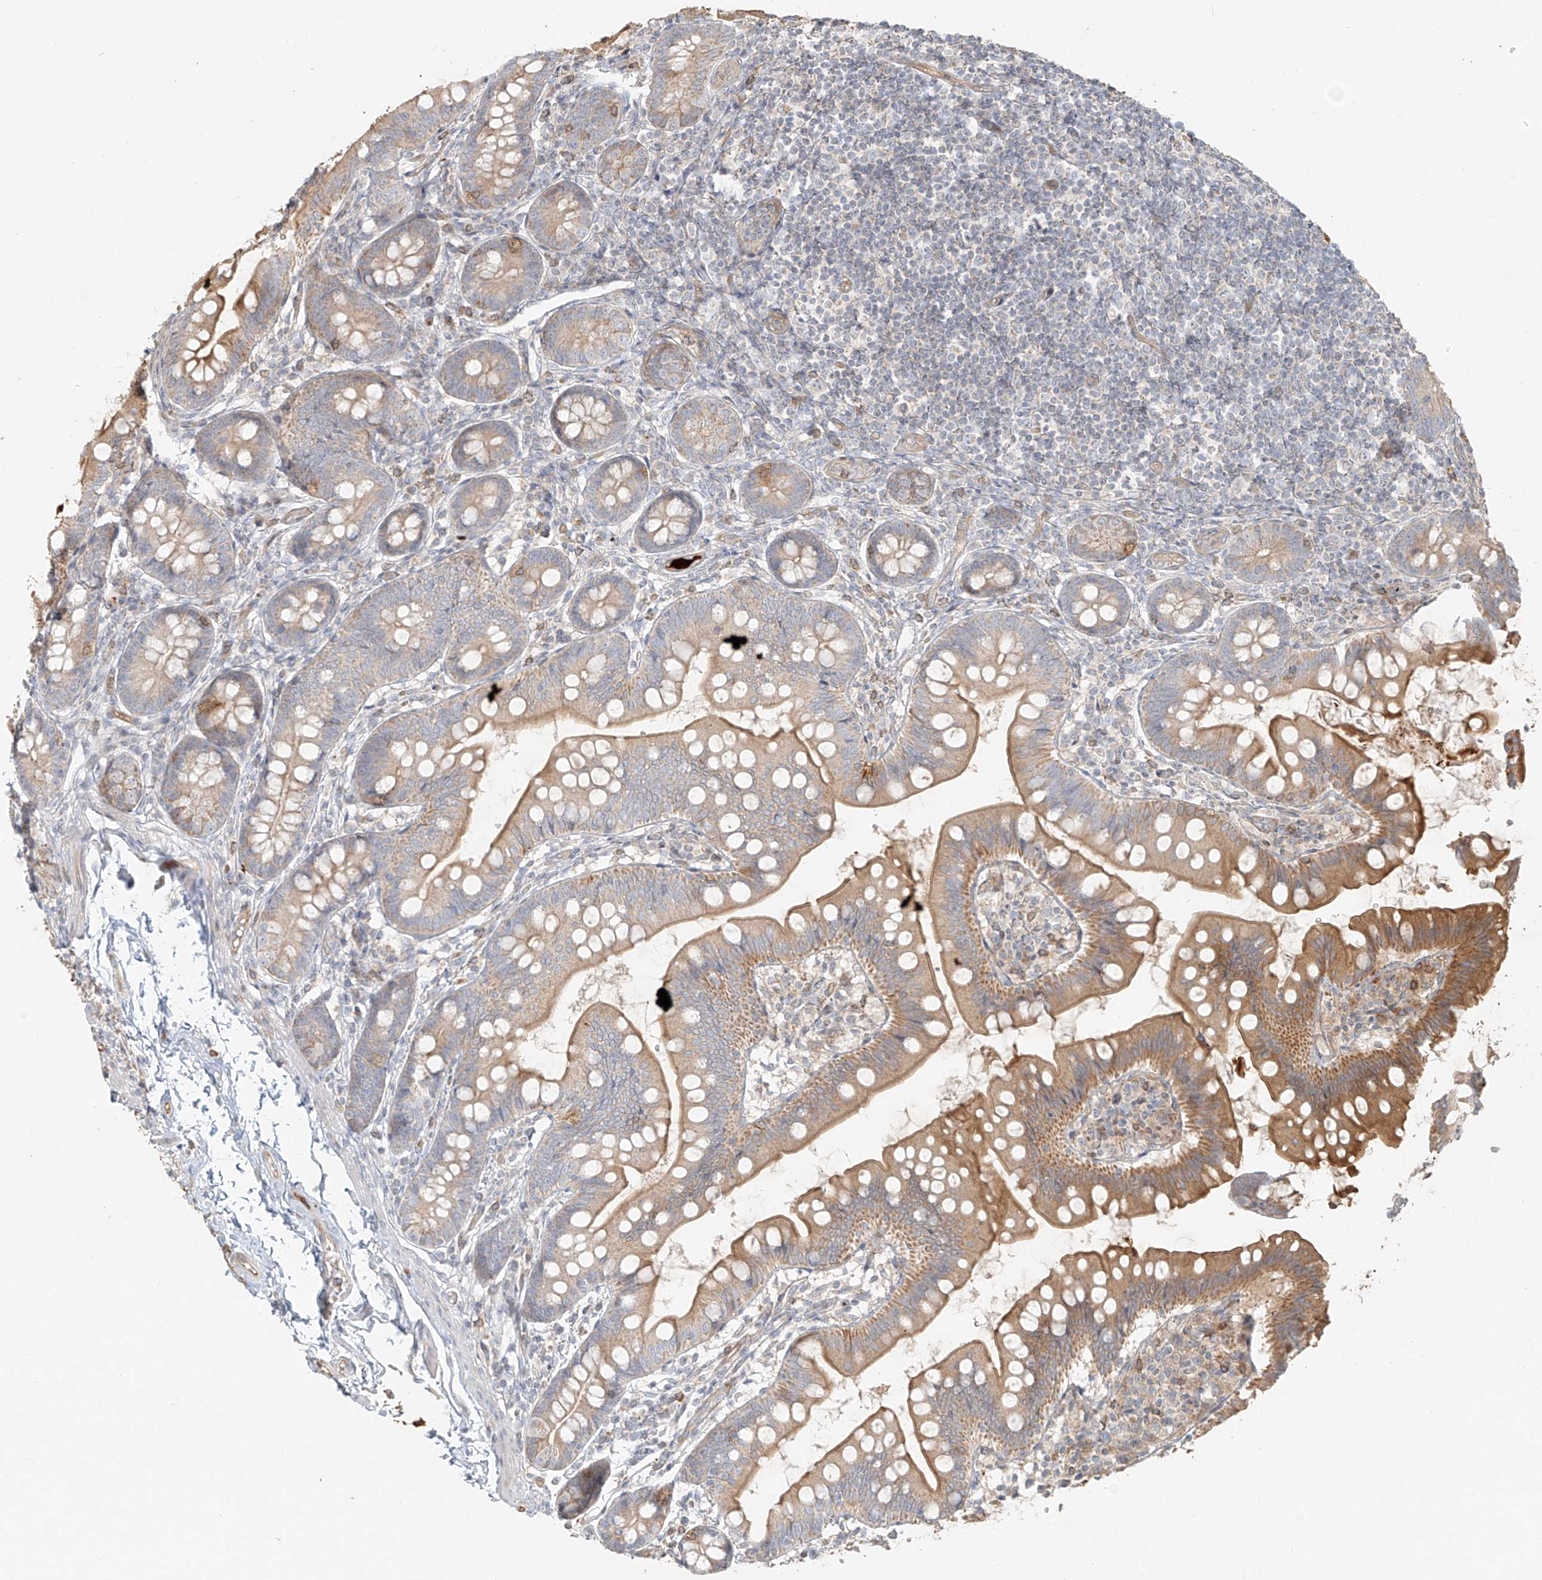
{"staining": {"intensity": "moderate", "quantity": ">75%", "location": "cytoplasmic/membranous"}, "tissue": "small intestine", "cell_type": "Glandular cells", "image_type": "normal", "snomed": [{"axis": "morphology", "description": "Normal tissue, NOS"}, {"axis": "topography", "description": "Small intestine"}], "caption": "A medium amount of moderate cytoplasmic/membranous expression is seen in about >75% of glandular cells in benign small intestine.", "gene": "MIPEP", "patient": {"sex": "male", "age": 7}}